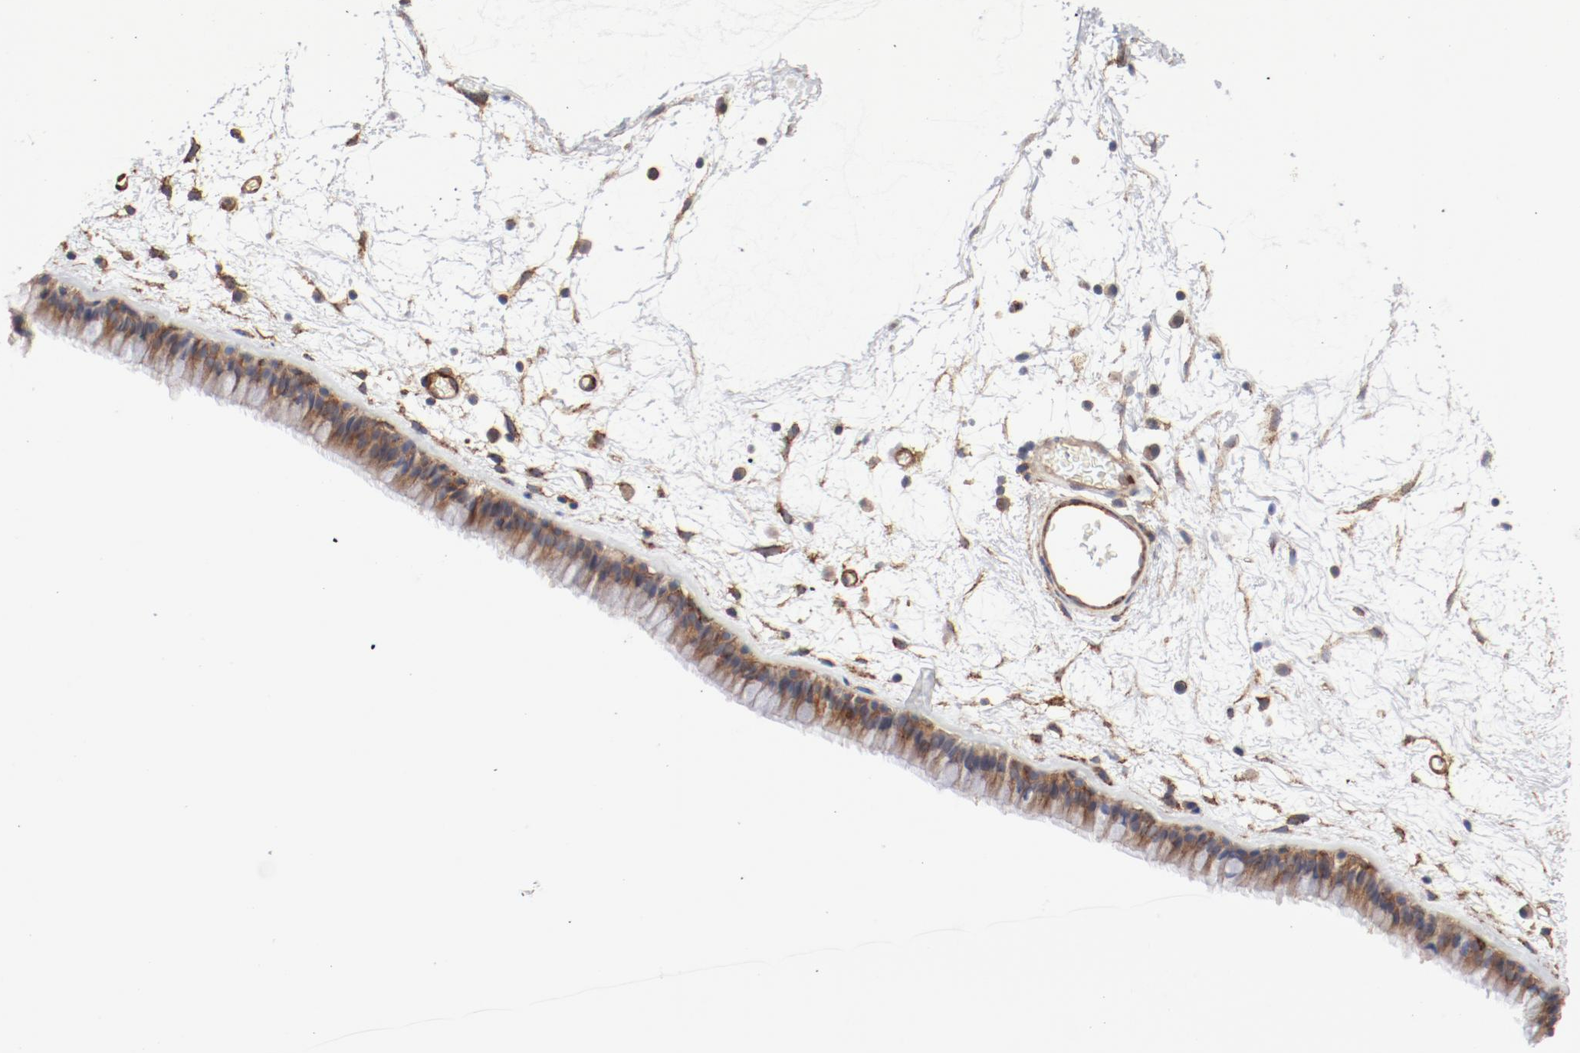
{"staining": {"intensity": "moderate", "quantity": ">75%", "location": "cytoplasmic/membranous"}, "tissue": "nasopharynx", "cell_type": "Respiratory epithelial cells", "image_type": "normal", "snomed": [{"axis": "morphology", "description": "Normal tissue, NOS"}, {"axis": "morphology", "description": "Inflammation, NOS"}, {"axis": "topography", "description": "Nasopharynx"}], "caption": "A medium amount of moderate cytoplasmic/membranous expression is identified in approximately >75% of respiratory epithelial cells in normal nasopharynx.", "gene": "AP2A1", "patient": {"sex": "male", "age": 48}}